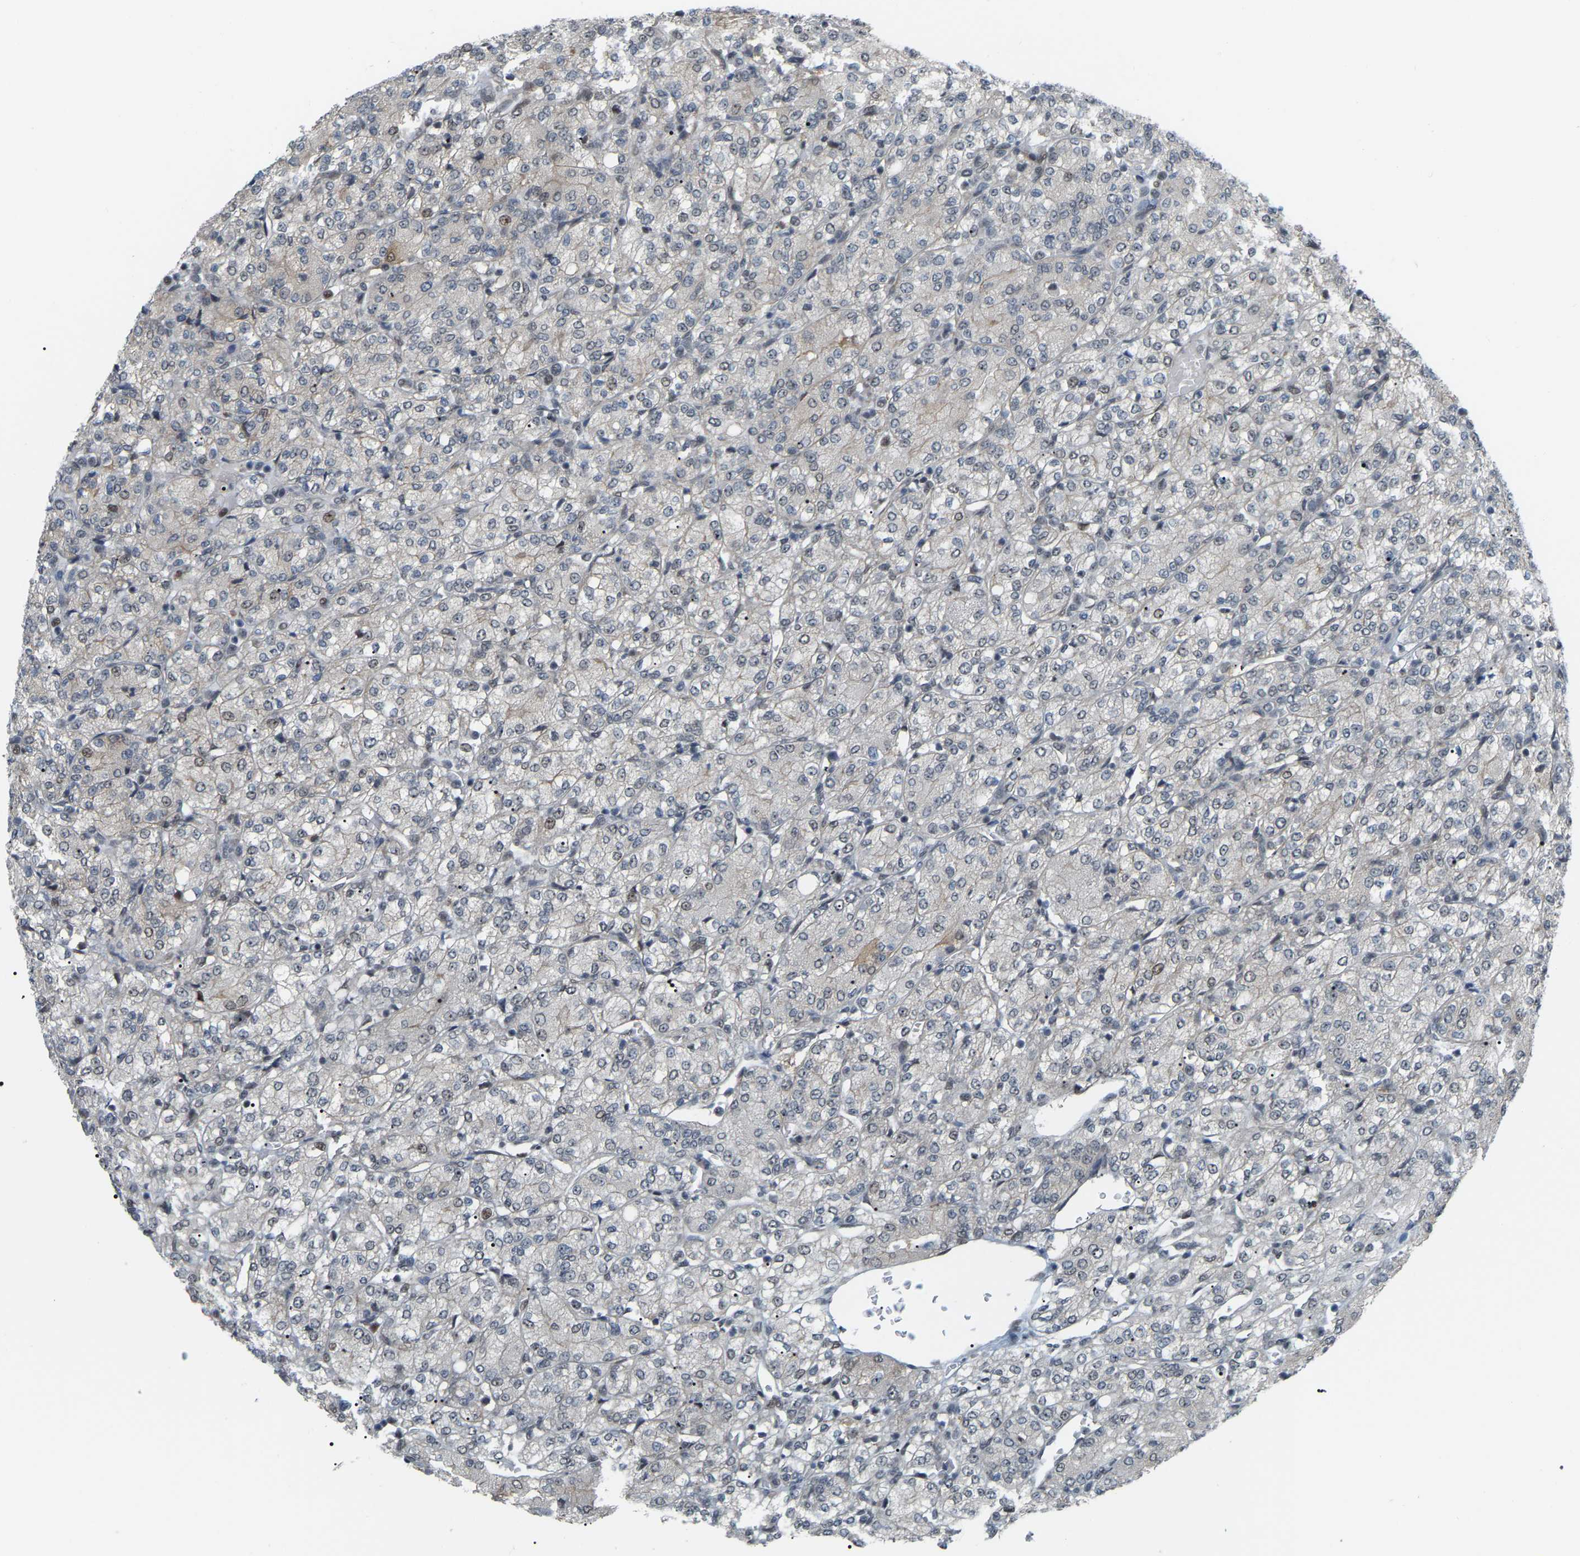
{"staining": {"intensity": "negative", "quantity": "none", "location": "none"}, "tissue": "renal cancer", "cell_type": "Tumor cells", "image_type": "cancer", "snomed": [{"axis": "morphology", "description": "Adenocarcinoma, NOS"}, {"axis": "topography", "description": "Kidney"}], "caption": "This micrograph is of renal adenocarcinoma stained with IHC to label a protein in brown with the nuclei are counter-stained blue. There is no staining in tumor cells.", "gene": "CROT", "patient": {"sex": "male", "age": 77}}